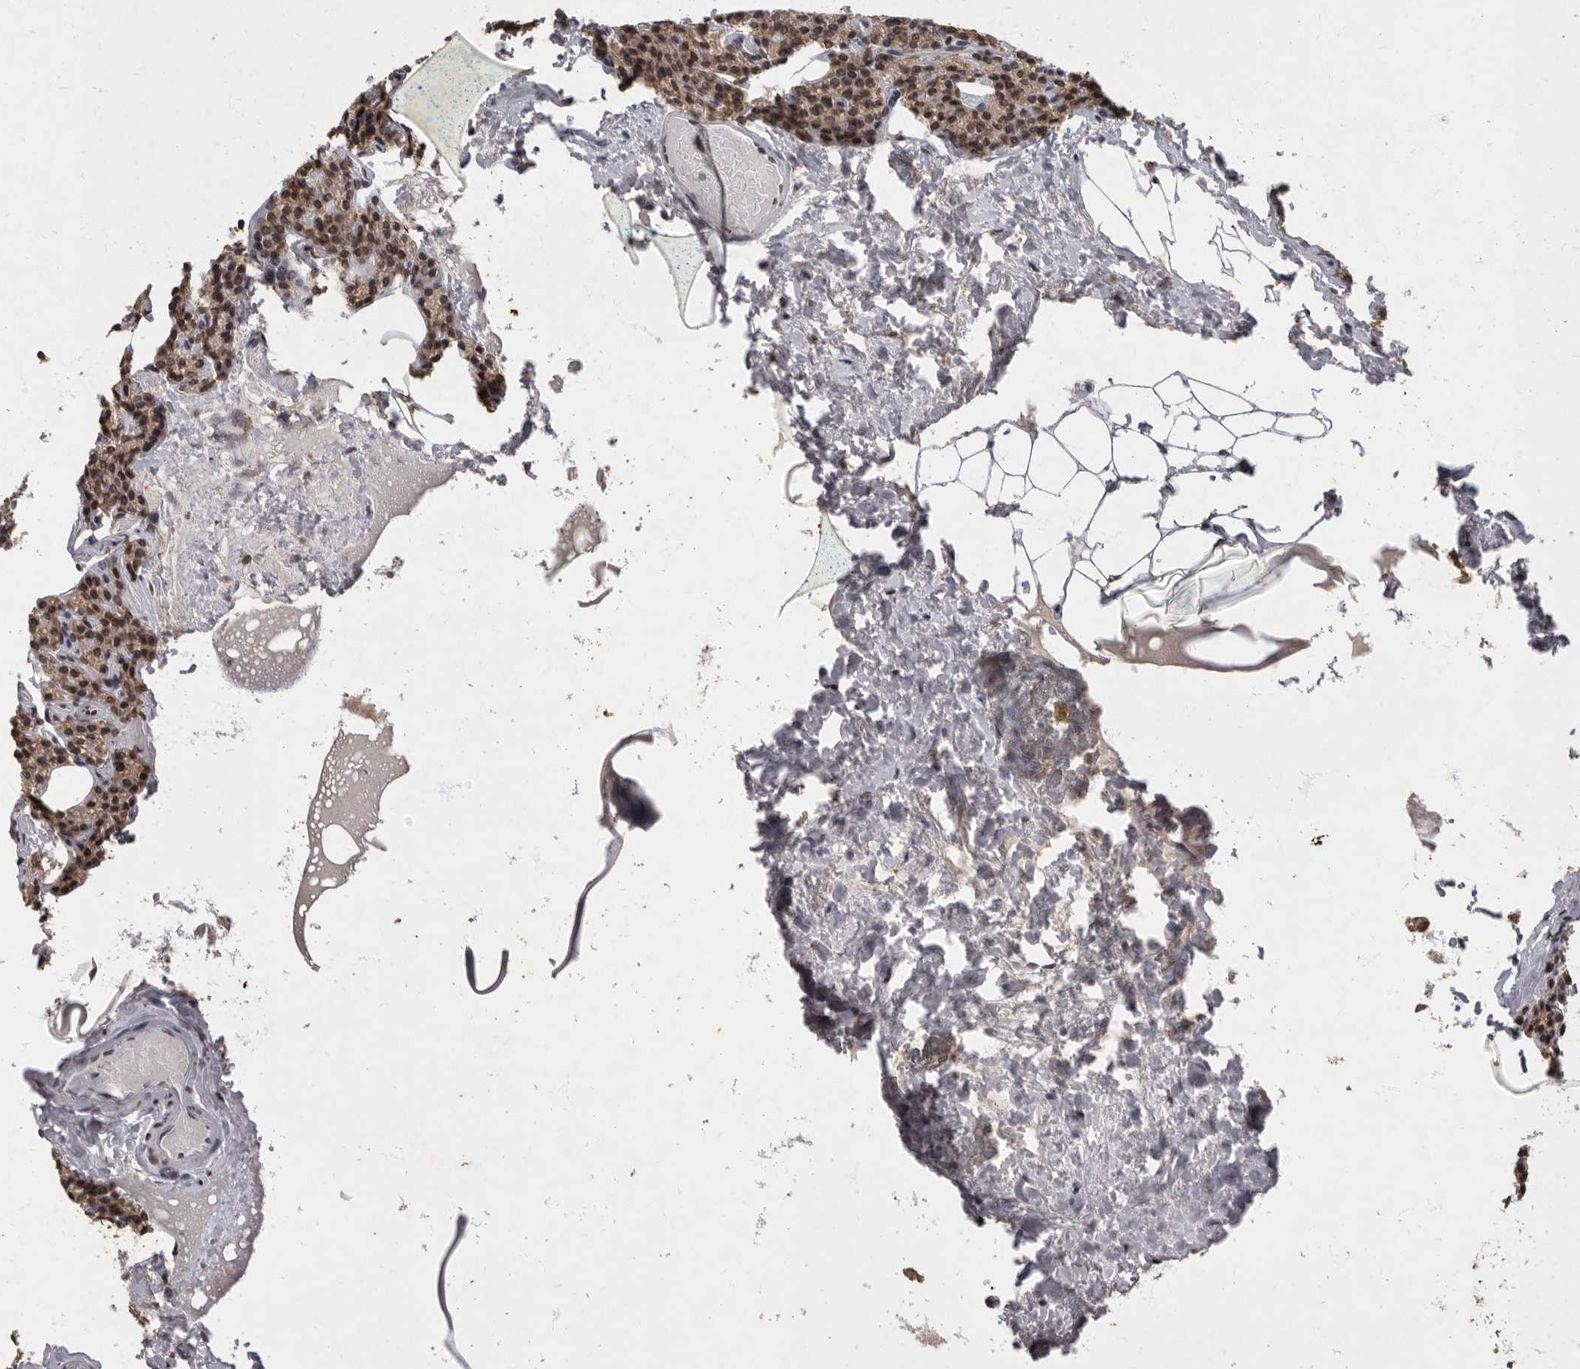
{"staining": {"intensity": "moderate", "quantity": ">75%", "location": "cytoplasmic/membranous,nuclear"}, "tissue": "parathyroid gland", "cell_type": "Glandular cells", "image_type": "normal", "snomed": [{"axis": "morphology", "description": "Normal tissue, NOS"}, {"axis": "topography", "description": "Parathyroid gland"}], "caption": "Parathyroid gland stained with DAB (3,3'-diaminobenzidine) immunohistochemistry (IHC) shows medium levels of moderate cytoplasmic/membranous,nuclear staining in about >75% of glandular cells.", "gene": "NBL1", "patient": {"sex": "female", "age": 85}}